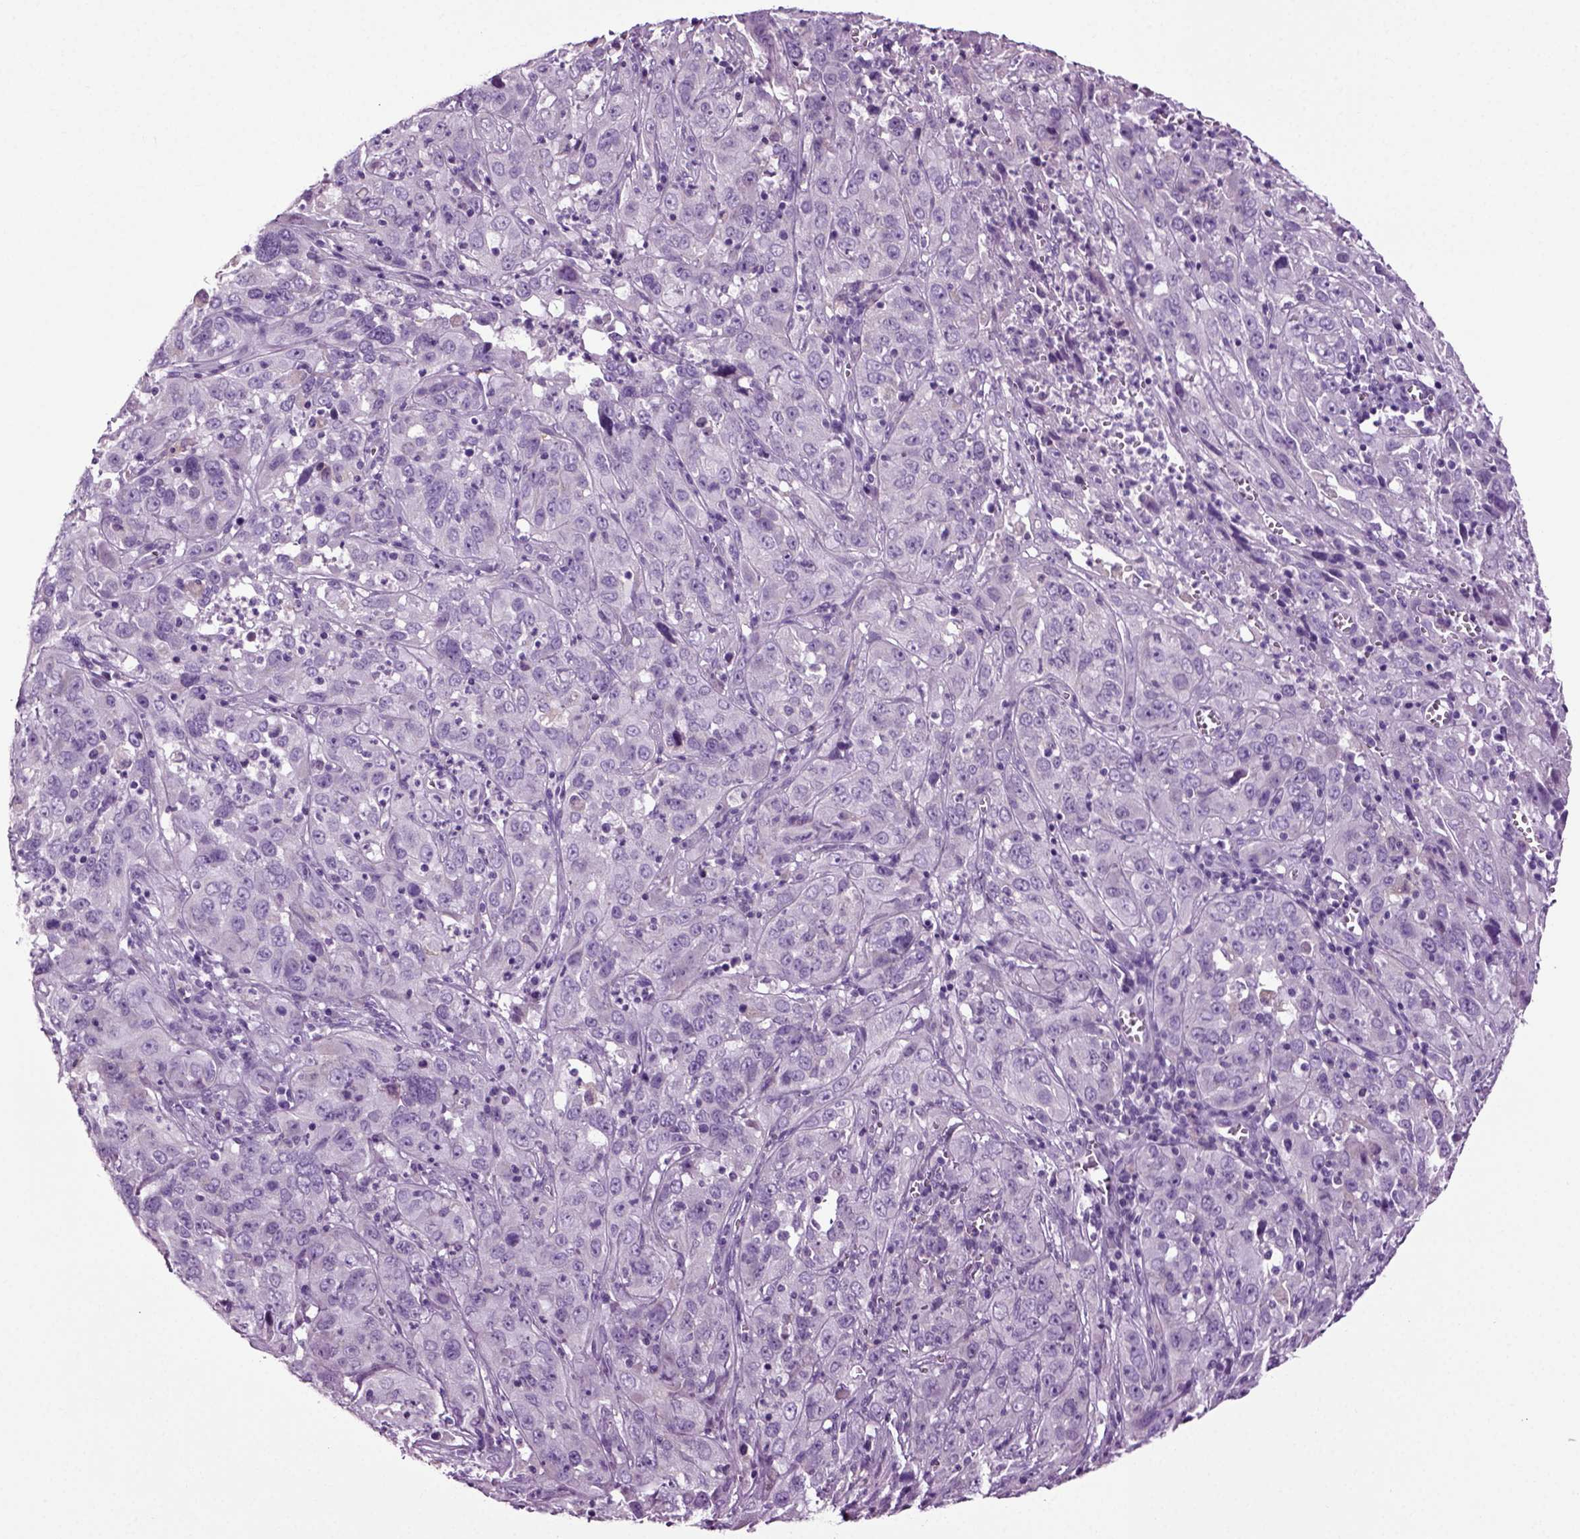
{"staining": {"intensity": "negative", "quantity": "none", "location": "none"}, "tissue": "cervical cancer", "cell_type": "Tumor cells", "image_type": "cancer", "snomed": [{"axis": "morphology", "description": "Squamous cell carcinoma, NOS"}, {"axis": "topography", "description": "Cervix"}], "caption": "Tumor cells show no significant expression in cervical cancer.", "gene": "DNAH10", "patient": {"sex": "female", "age": 32}}